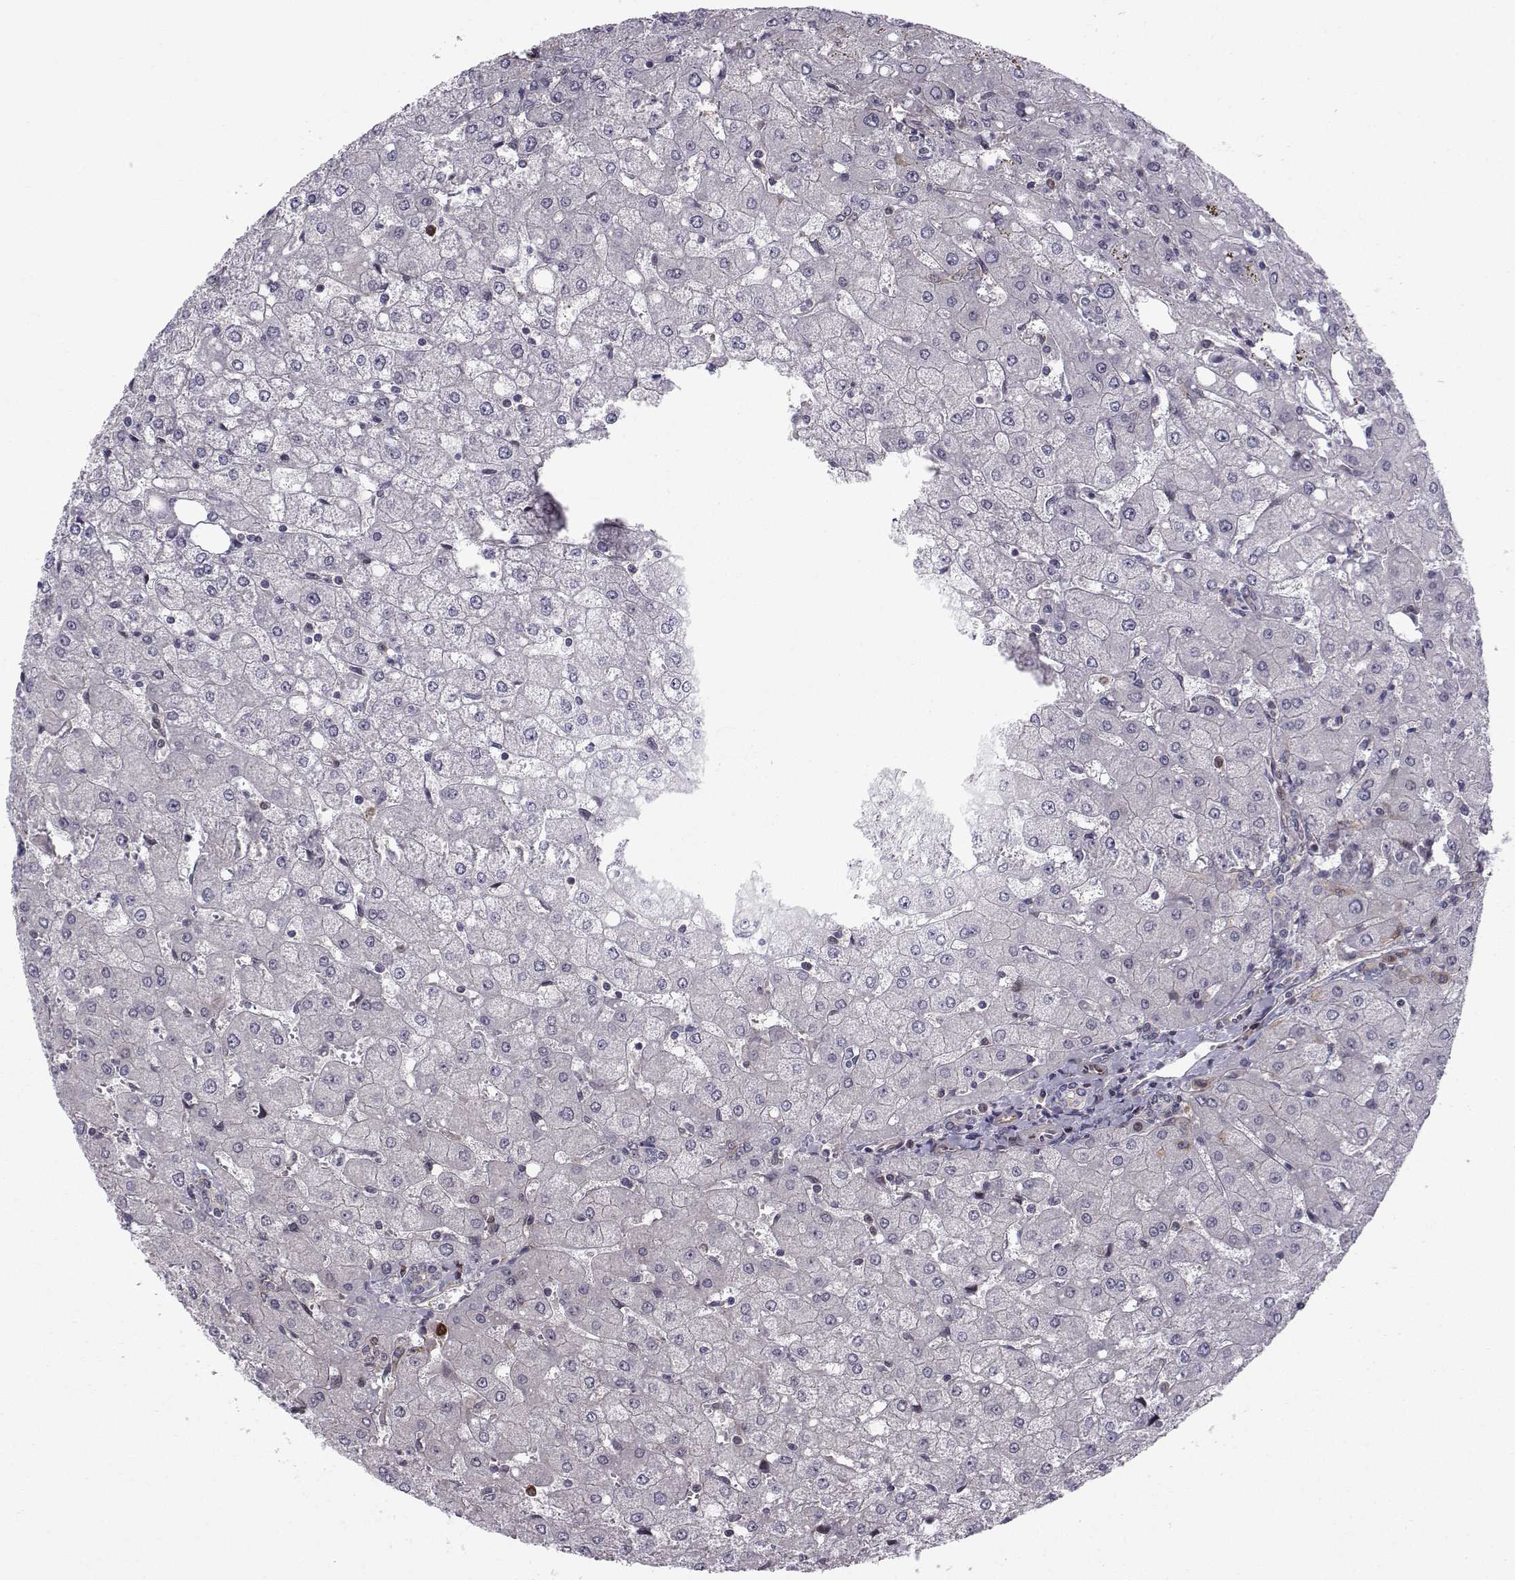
{"staining": {"intensity": "negative", "quantity": "none", "location": "none"}, "tissue": "liver", "cell_type": "Cholangiocytes", "image_type": "normal", "snomed": [{"axis": "morphology", "description": "Normal tissue, NOS"}, {"axis": "topography", "description": "Liver"}], "caption": "Immunohistochemistry (IHC) of benign human liver reveals no staining in cholangiocytes.", "gene": "HSP90AB1", "patient": {"sex": "female", "age": 53}}